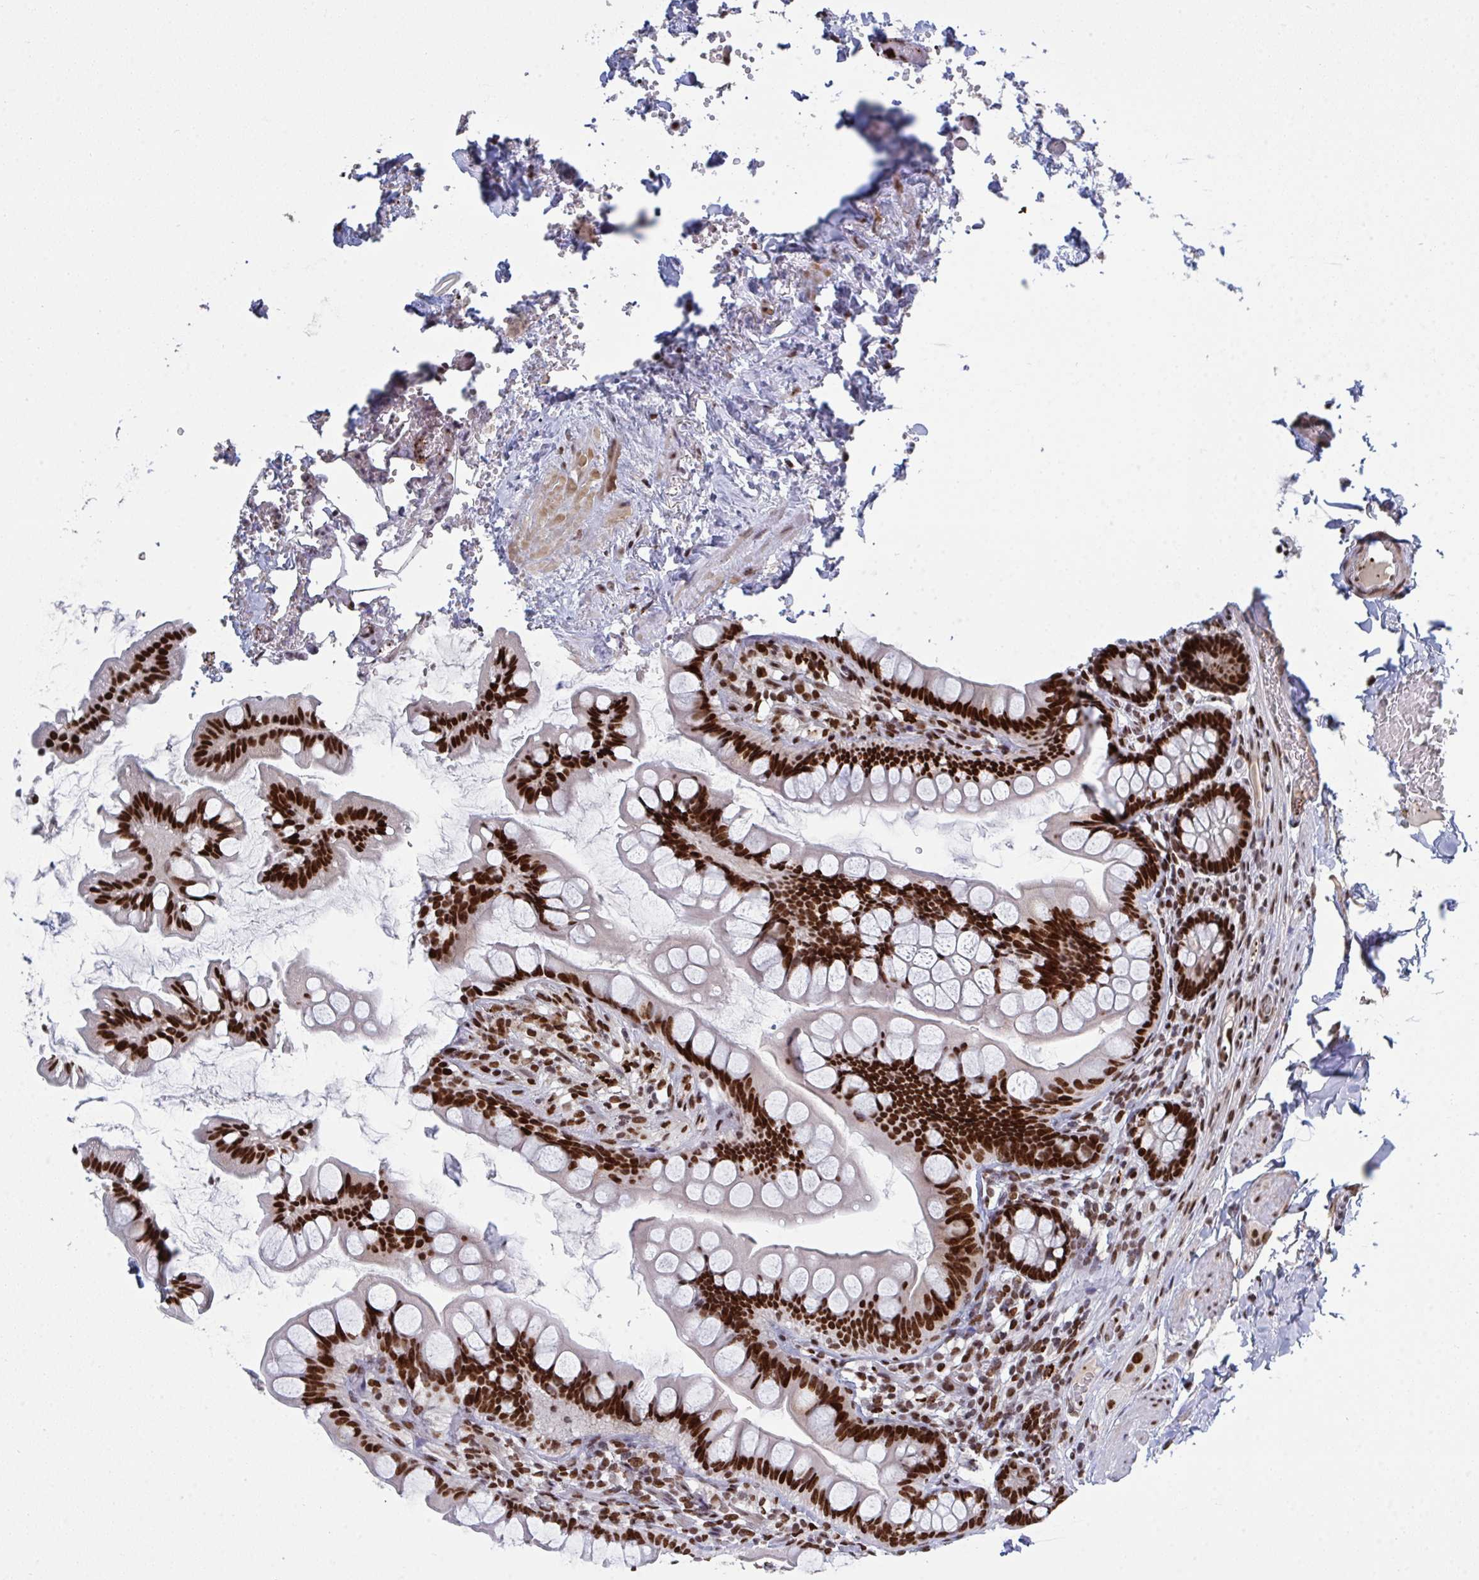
{"staining": {"intensity": "strong", "quantity": ">75%", "location": "nuclear"}, "tissue": "small intestine", "cell_type": "Glandular cells", "image_type": "normal", "snomed": [{"axis": "morphology", "description": "Normal tissue, NOS"}, {"axis": "topography", "description": "Small intestine"}], "caption": "Brown immunohistochemical staining in unremarkable small intestine displays strong nuclear staining in approximately >75% of glandular cells. Nuclei are stained in blue.", "gene": "ZNF607", "patient": {"sex": "male", "age": 70}}